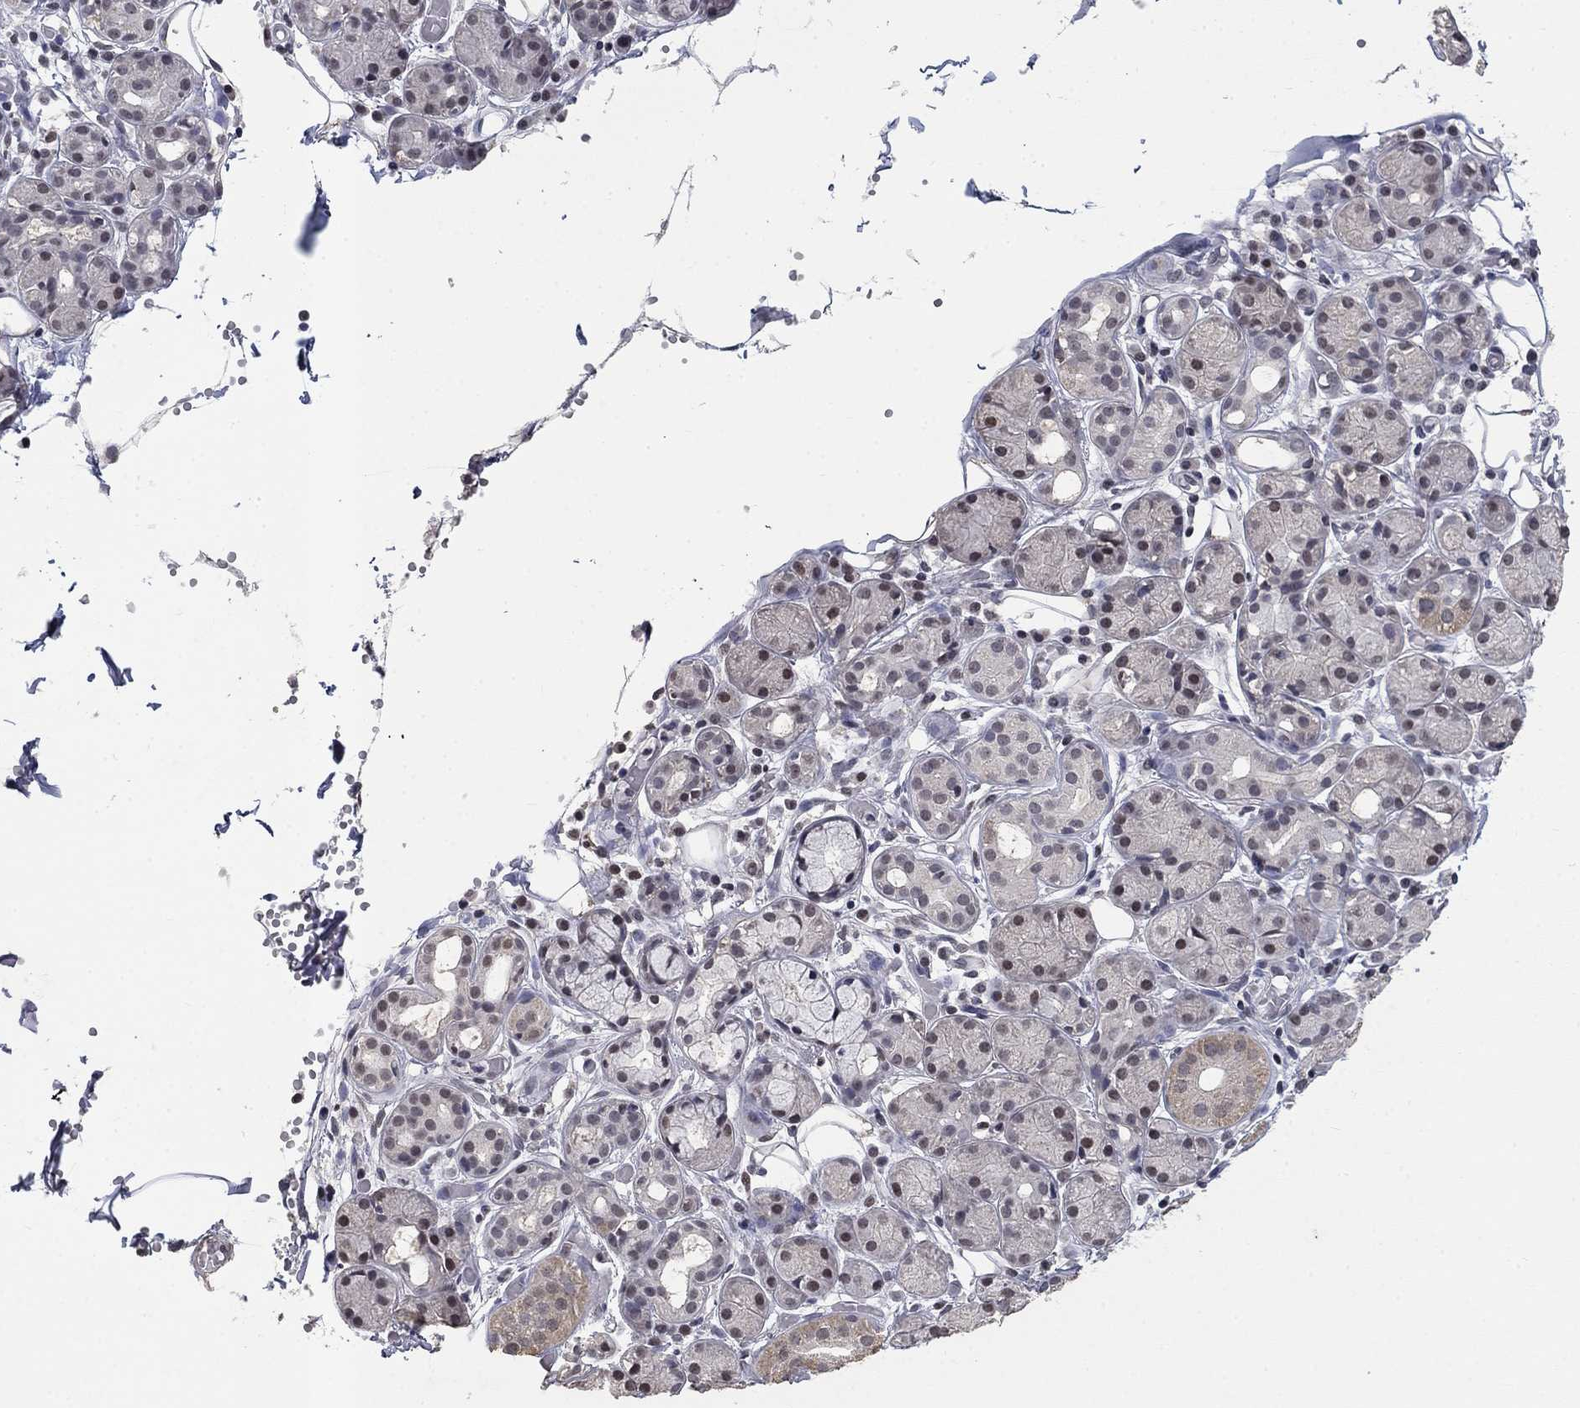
{"staining": {"intensity": "weak", "quantity": "<25%", "location": "cytoplasmic/membranous"}, "tissue": "salivary gland", "cell_type": "Glandular cells", "image_type": "normal", "snomed": [{"axis": "morphology", "description": "Normal tissue, NOS"}, {"axis": "topography", "description": "Salivary gland"}, {"axis": "topography", "description": "Peripheral nerve tissue"}], "caption": "A micrograph of salivary gland stained for a protein shows no brown staining in glandular cells.", "gene": "SPATA33", "patient": {"sex": "male", "age": 71}}